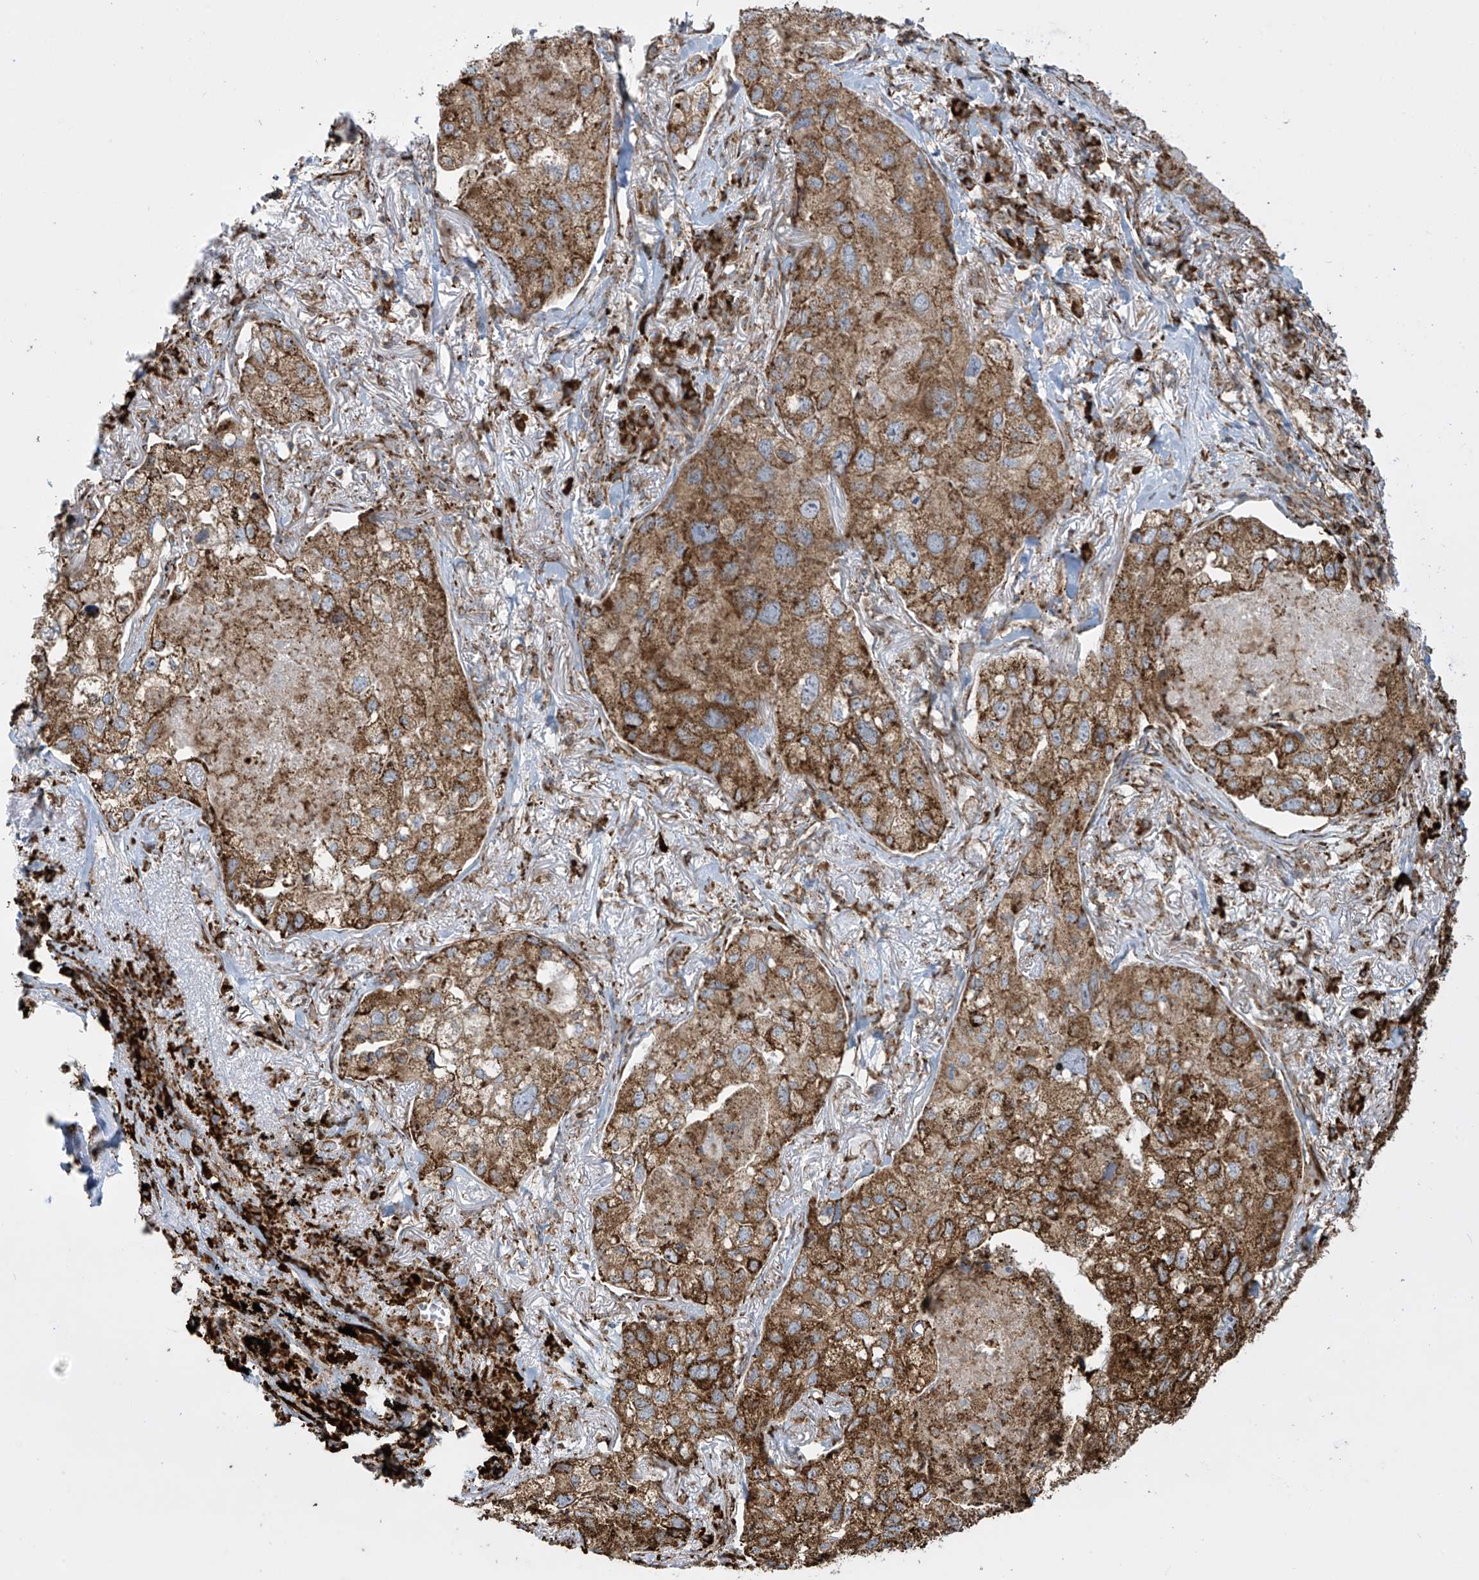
{"staining": {"intensity": "moderate", "quantity": ">75%", "location": "cytoplasmic/membranous"}, "tissue": "lung cancer", "cell_type": "Tumor cells", "image_type": "cancer", "snomed": [{"axis": "morphology", "description": "Adenocarcinoma, NOS"}, {"axis": "topography", "description": "Lung"}], "caption": "Immunohistochemistry (DAB (3,3'-diaminobenzidine)) staining of lung cancer demonstrates moderate cytoplasmic/membranous protein expression in approximately >75% of tumor cells. The protein is shown in brown color, while the nuclei are stained blue.", "gene": "MX1", "patient": {"sex": "male", "age": 65}}